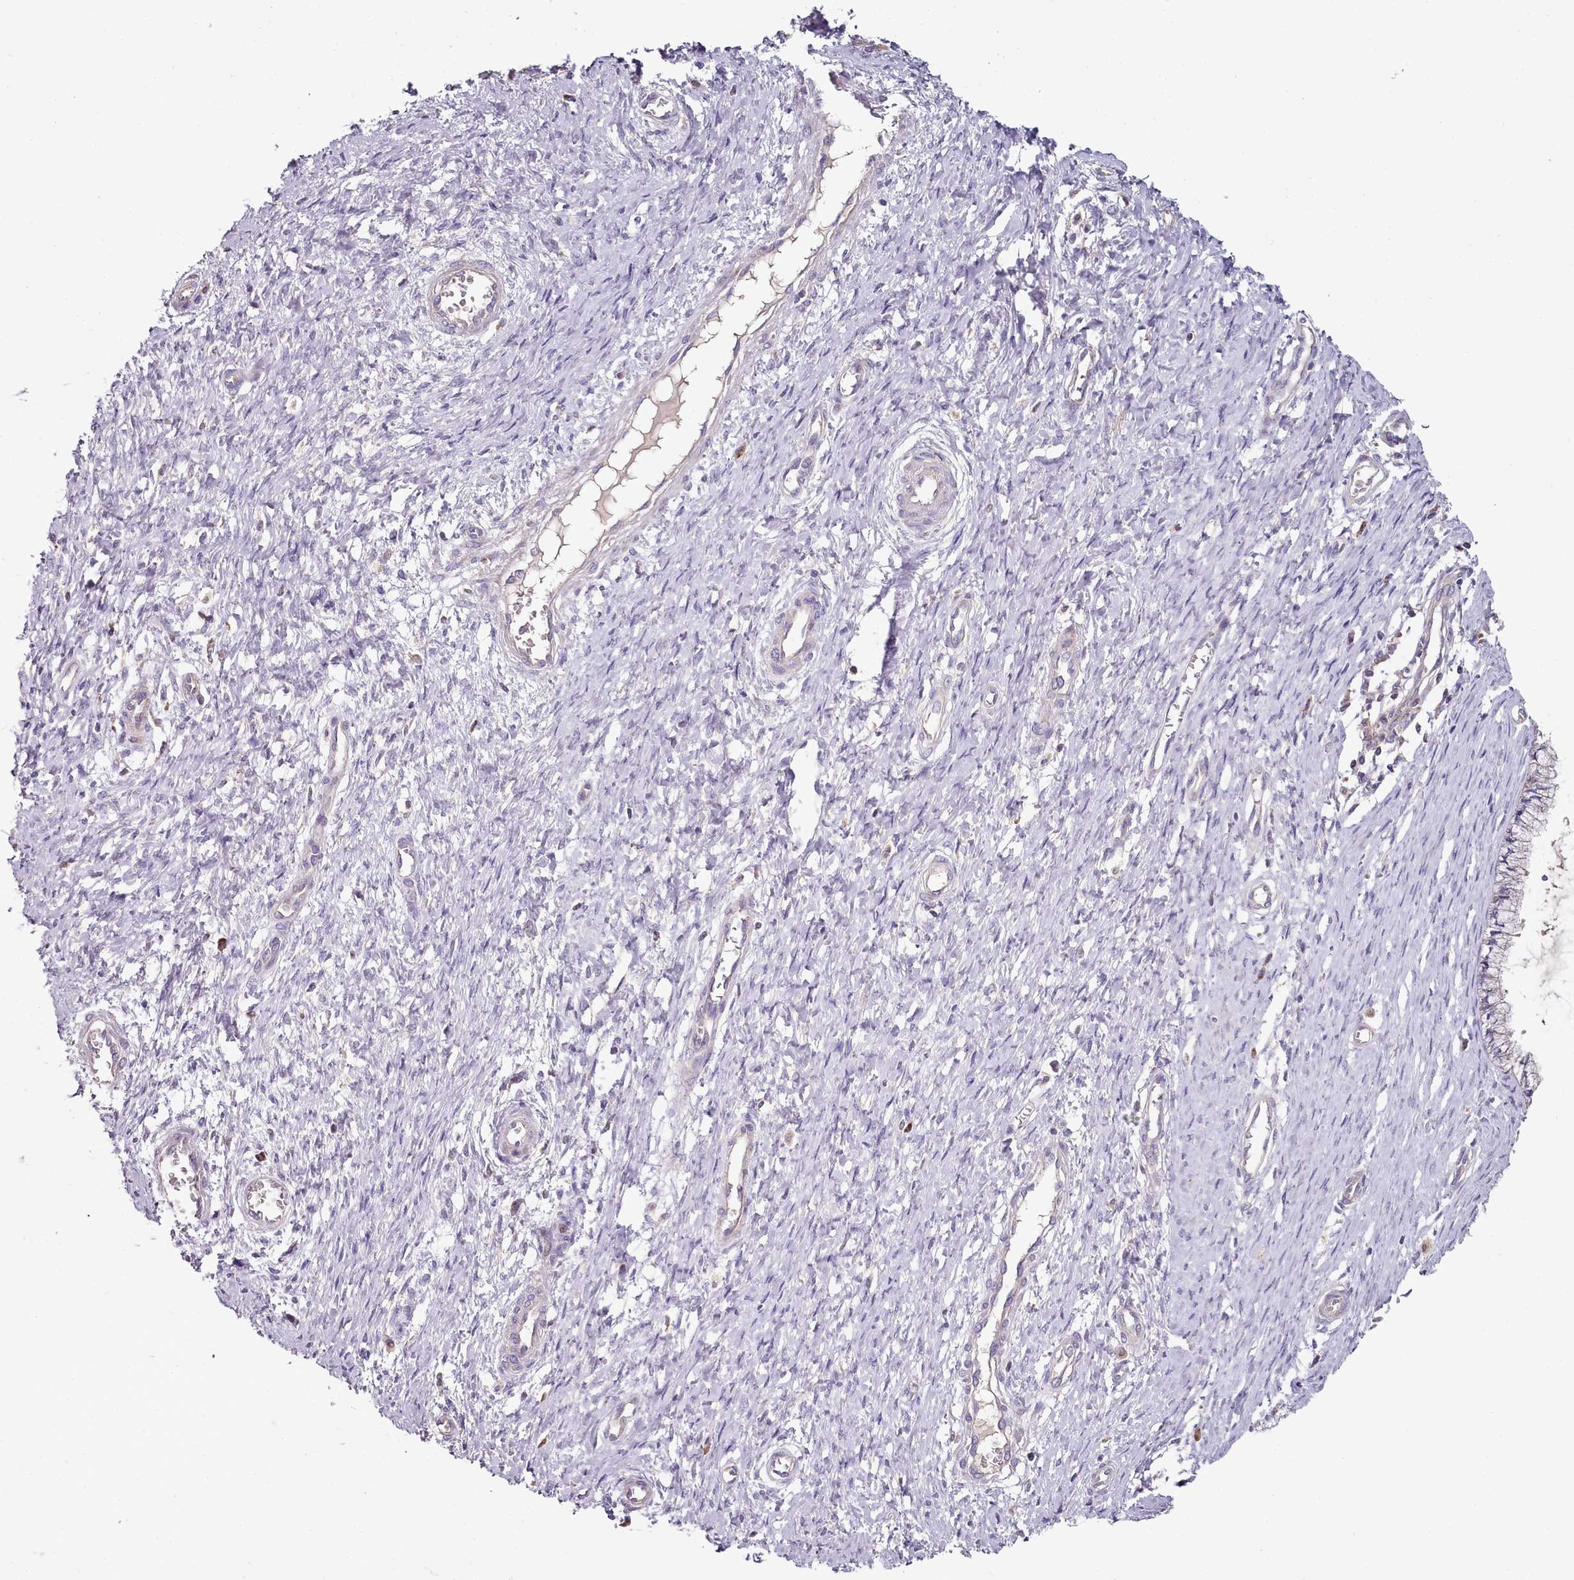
{"staining": {"intensity": "negative", "quantity": "none", "location": "none"}, "tissue": "cervix", "cell_type": "Glandular cells", "image_type": "normal", "snomed": [{"axis": "morphology", "description": "Normal tissue, NOS"}, {"axis": "topography", "description": "Cervix"}], "caption": "Immunohistochemistry (IHC) histopathology image of unremarkable cervix: cervix stained with DAB exhibits no significant protein expression in glandular cells.", "gene": "ACSS1", "patient": {"sex": "female", "age": 55}}